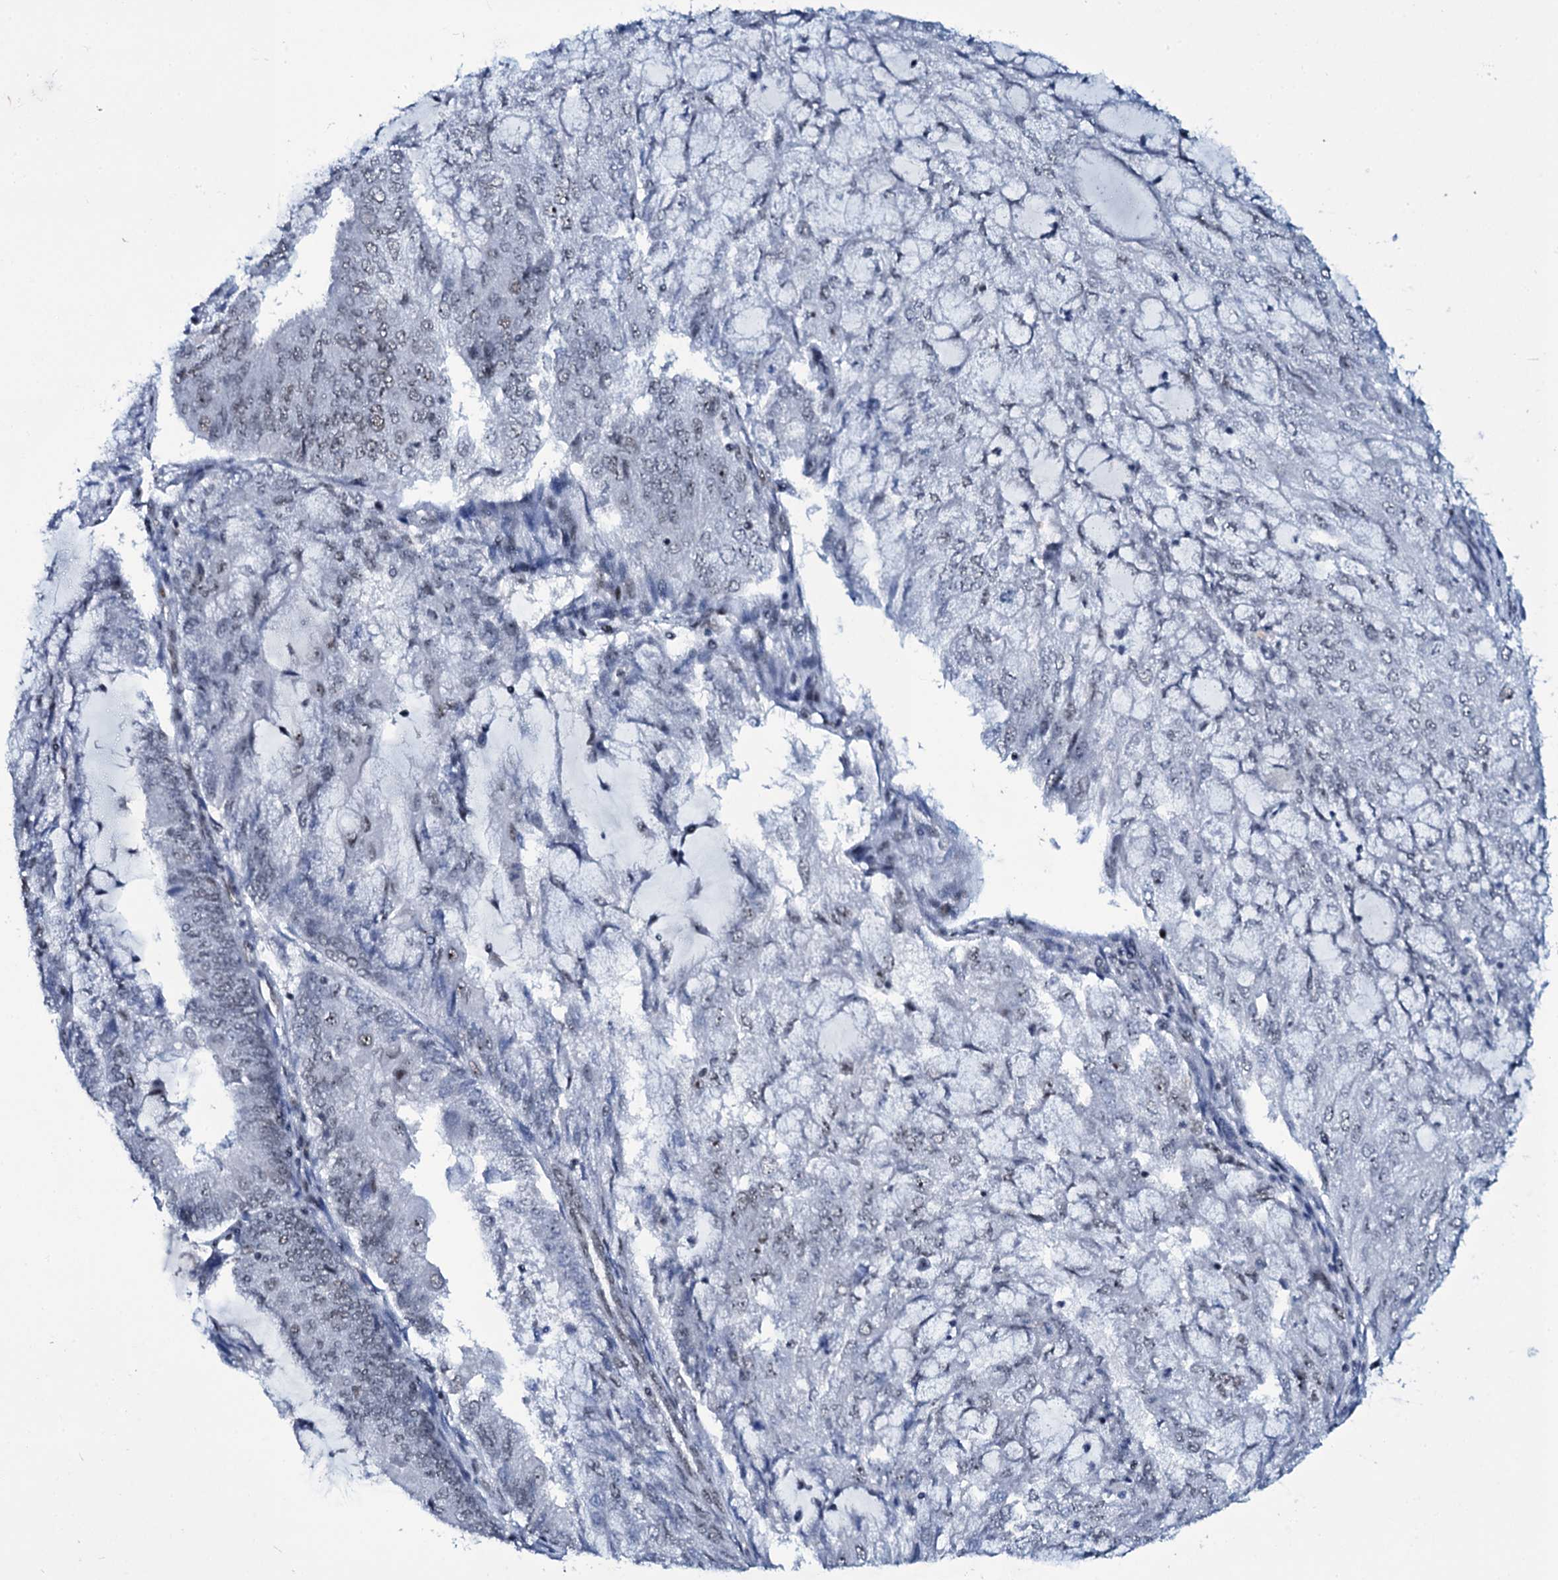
{"staining": {"intensity": "negative", "quantity": "none", "location": "none"}, "tissue": "endometrial cancer", "cell_type": "Tumor cells", "image_type": "cancer", "snomed": [{"axis": "morphology", "description": "Adenocarcinoma, NOS"}, {"axis": "topography", "description": "Endometrium"}], "caption": "This is a image of IHC staining of endometrial adenocarcinoma, which shows no expression in tumor cells. Nuclei are stained in blue.", "gene": "ZMIZ2", "patient": {"sex": "female", "age": 81}}